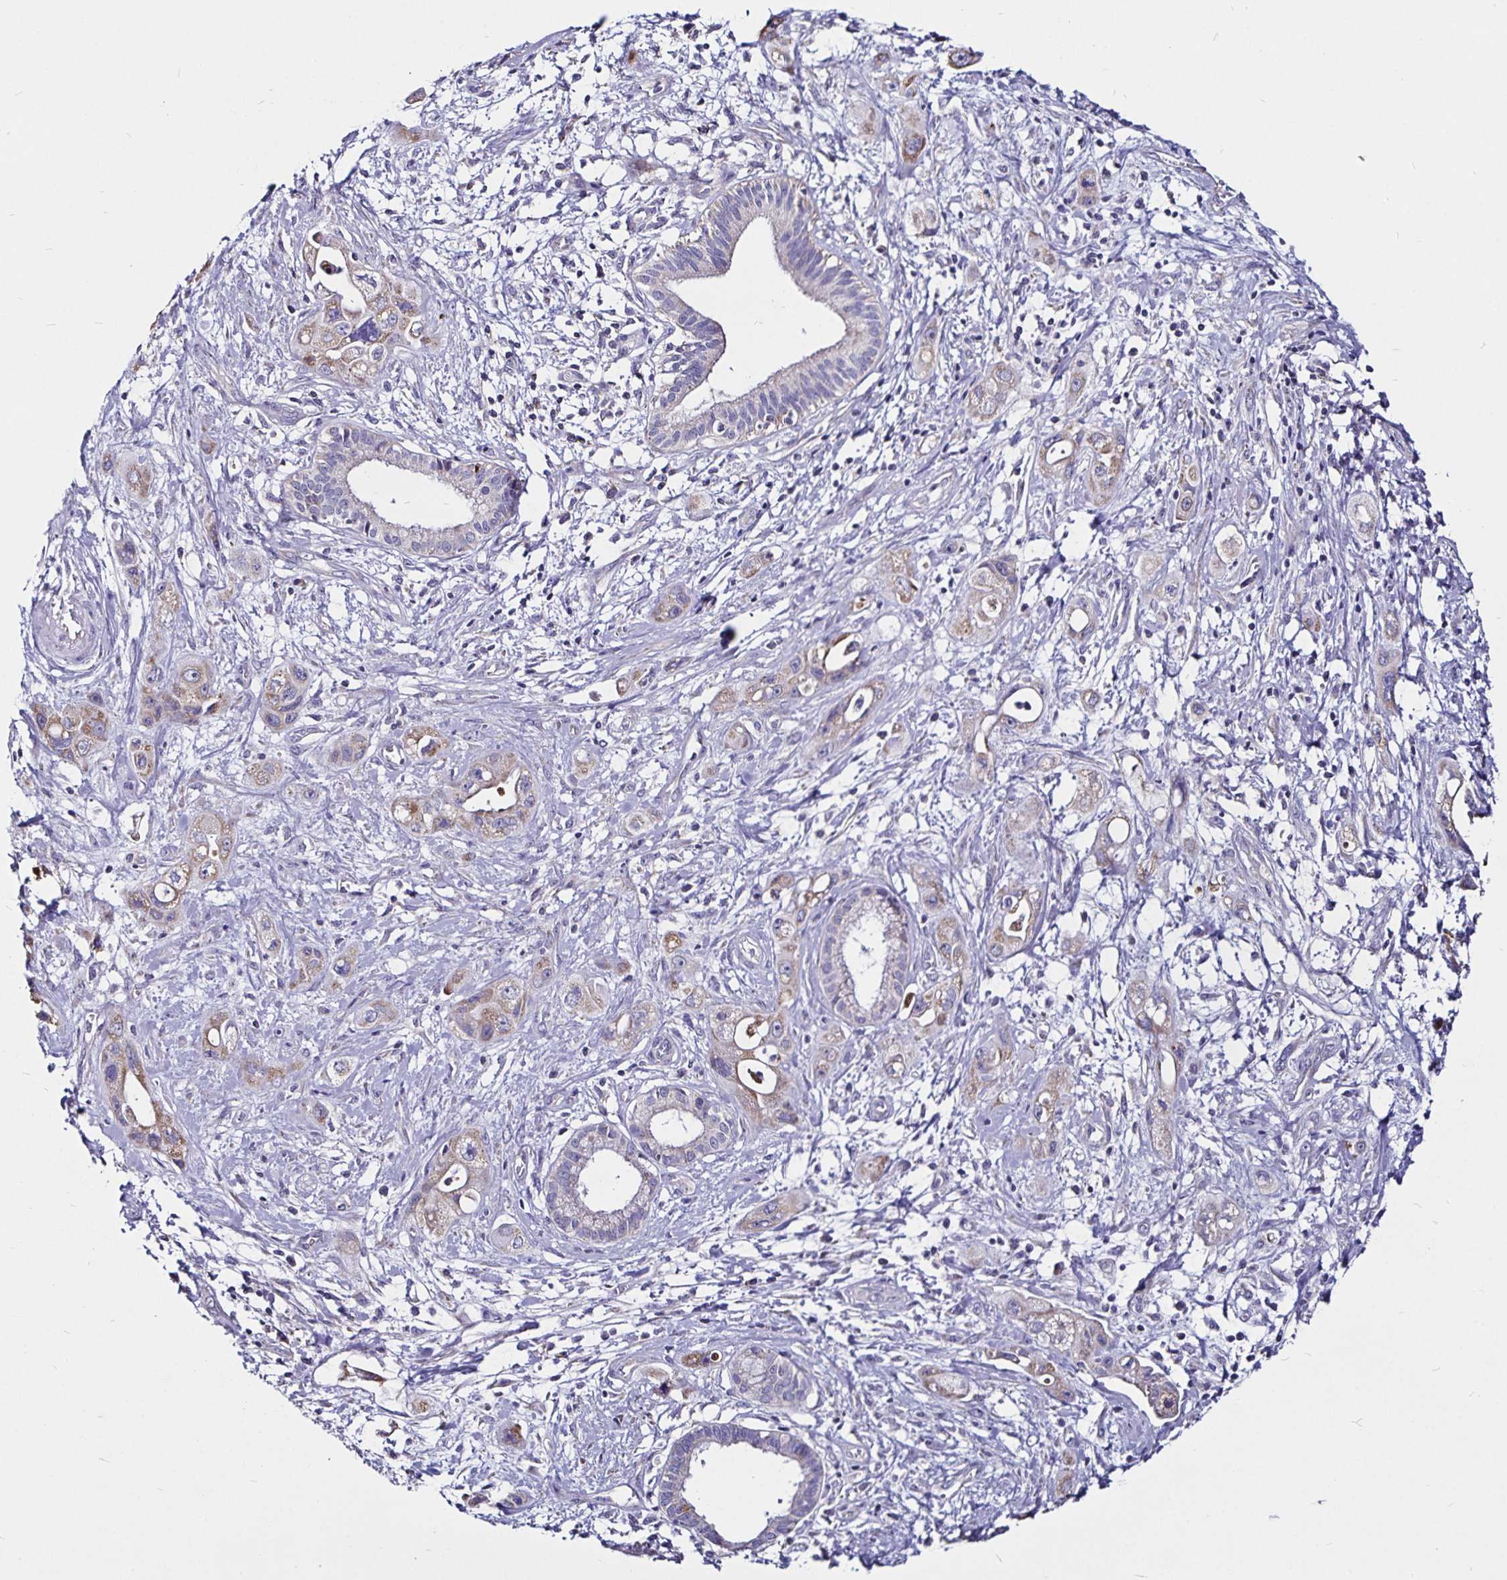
{"staining": {"intensity": "weak", "quantity": "<25%", "location": "cytoplasmic/membranous"}, "tissue": "pancreatic cancer", "cell_type": "Tumor cells", "image_type": "cancer", "snomed": [{"axis": "morphology", "description": "Adenocarcinoma, NOS"}, {"axis": "topography", "description": "Pancreas"}], "caption": "This is a image of immunohistochemistry (IHC) staining of adenocarcinoma (pancreatic), which shows no expression in tumor cells.", "gene": "PGAM2", "patient": {"sex": "female", "age": 66}}